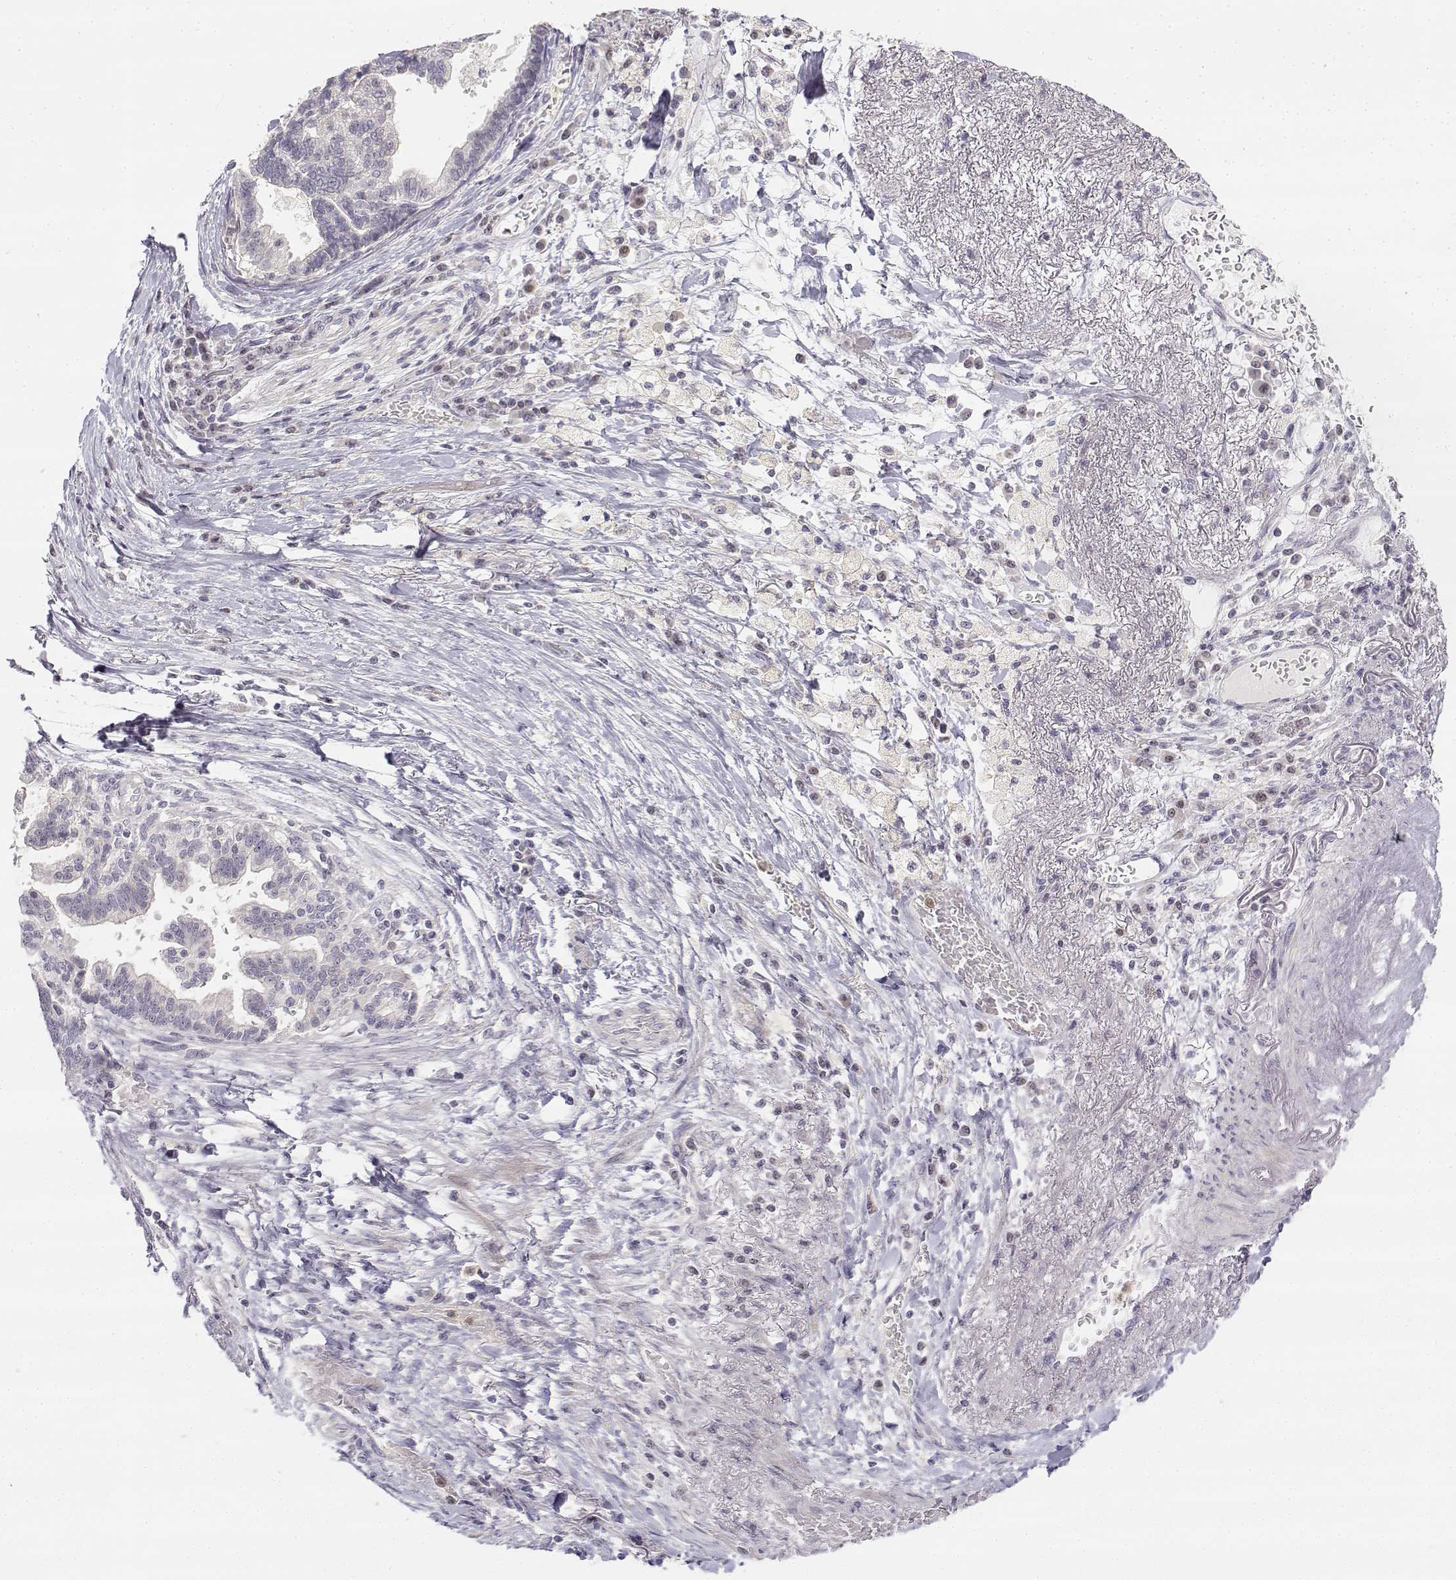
{"staining": {"intensity": "negative", "quantity": "none", "location": "none"}, "tissue": "stomach cancer", "cell_type": "Tumor cells", "image_type": "cancer", "snomed": [{"axis": "morphology", "description": "Adenocarcinoma, NOS"}, {"axis": "topography", "description": "Stomach"}], "caption": "There is no significant expression in tumor cells of stomach cancer (adenocarcinoma).", "gene": "GLIPR1L2", "patient": {"sex": "male", "age": 83}}